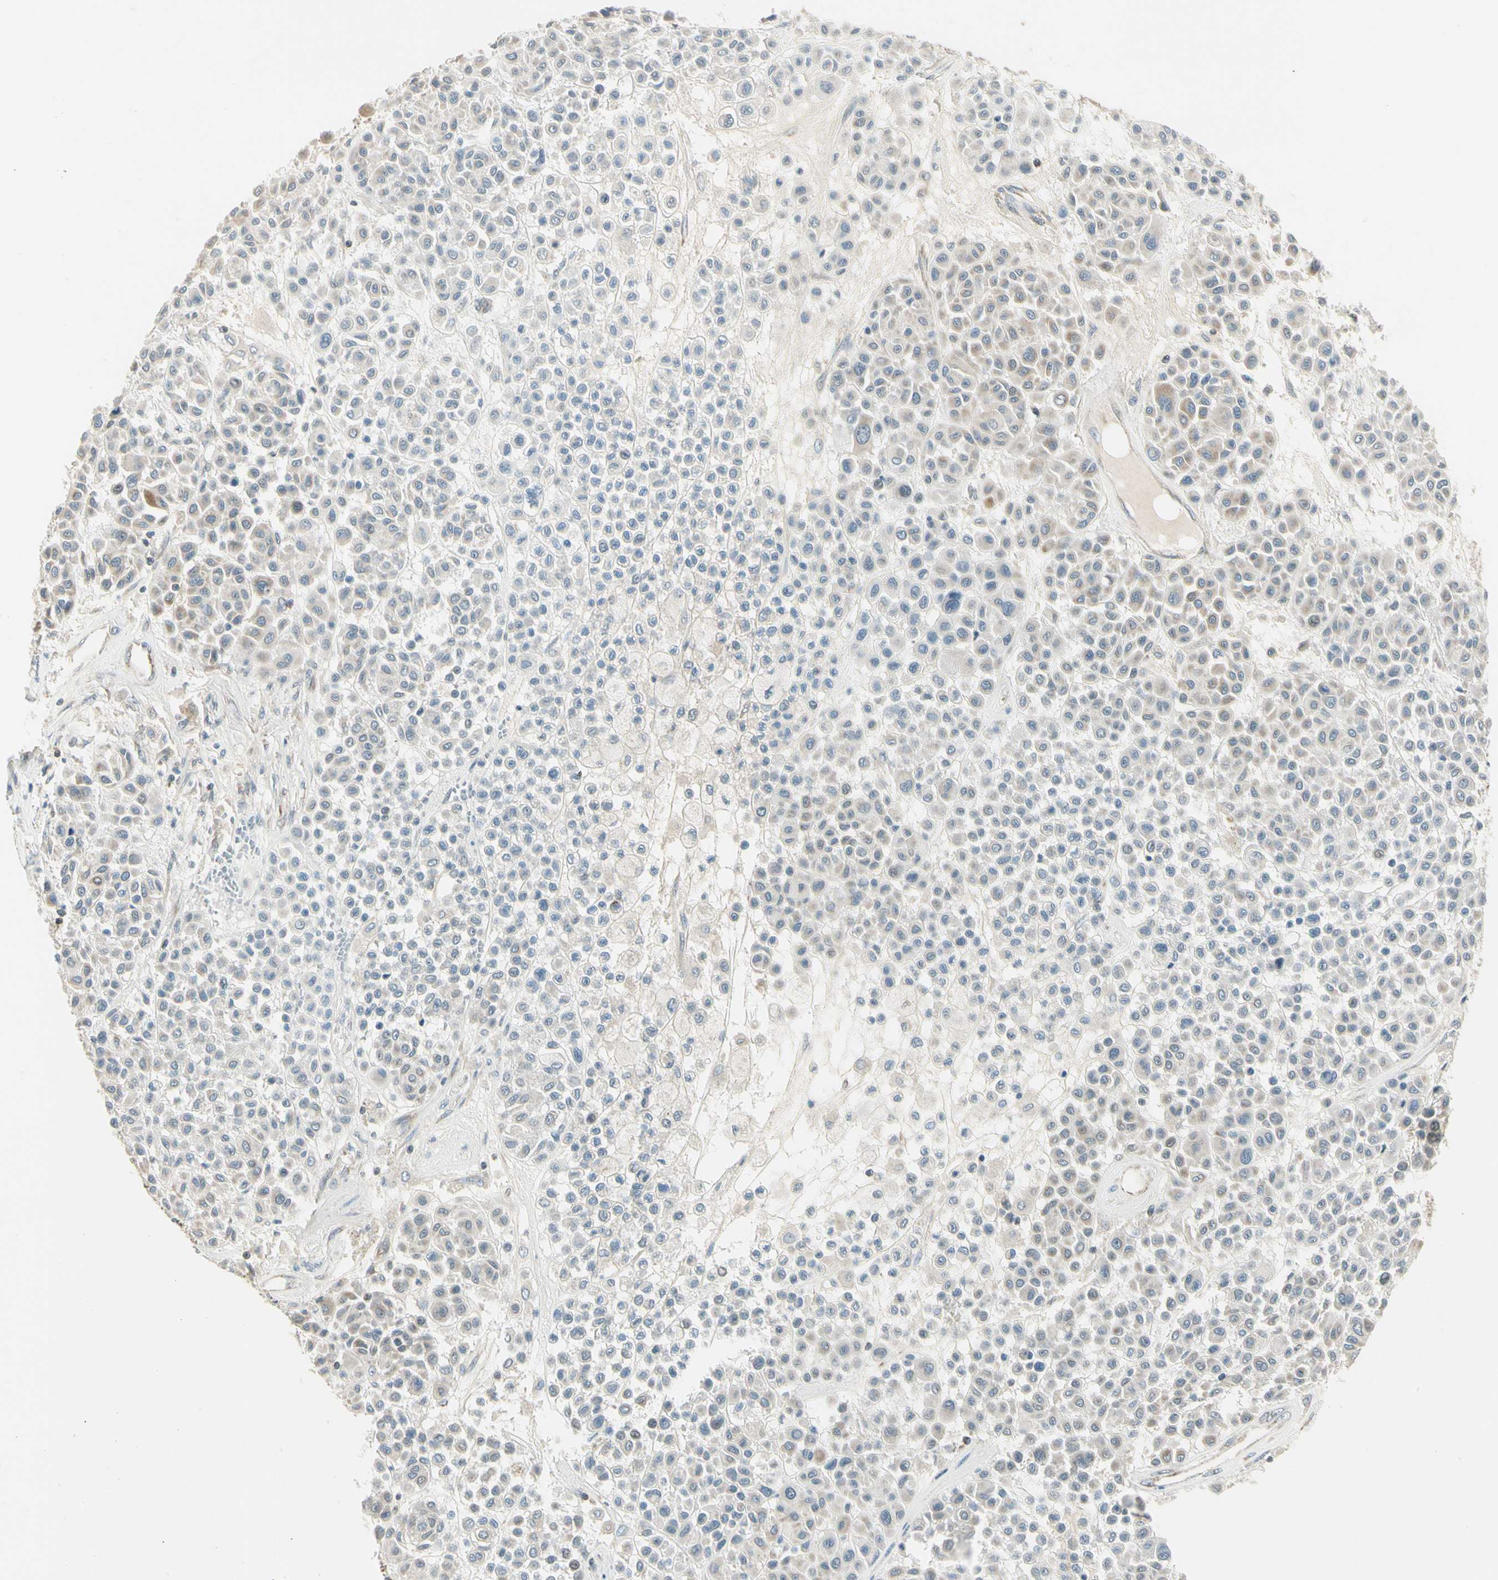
{"staining": {"intensity": "weak", "quantity": "<25%", "location": "cytoplasmic/membranous"}, "tissue": "melanoma", "cell_type": "Tumor cells", "image_type": "cancer", "snomed": [{"axis": "morphology", "description": "Malignant melanoma, Metastatic site"}, {"axis": "topography", "description": "Soft tissue"}], "caption": "Malignant melanoma (metastatic site) was stained to show a protein in brown. There is no significant positivity in tumor cells. (DAB IHC visualized using brightfield microscopy, high magnification).", "gene": "KHDC4", "patient": {"sex": "male", "age": 41}}